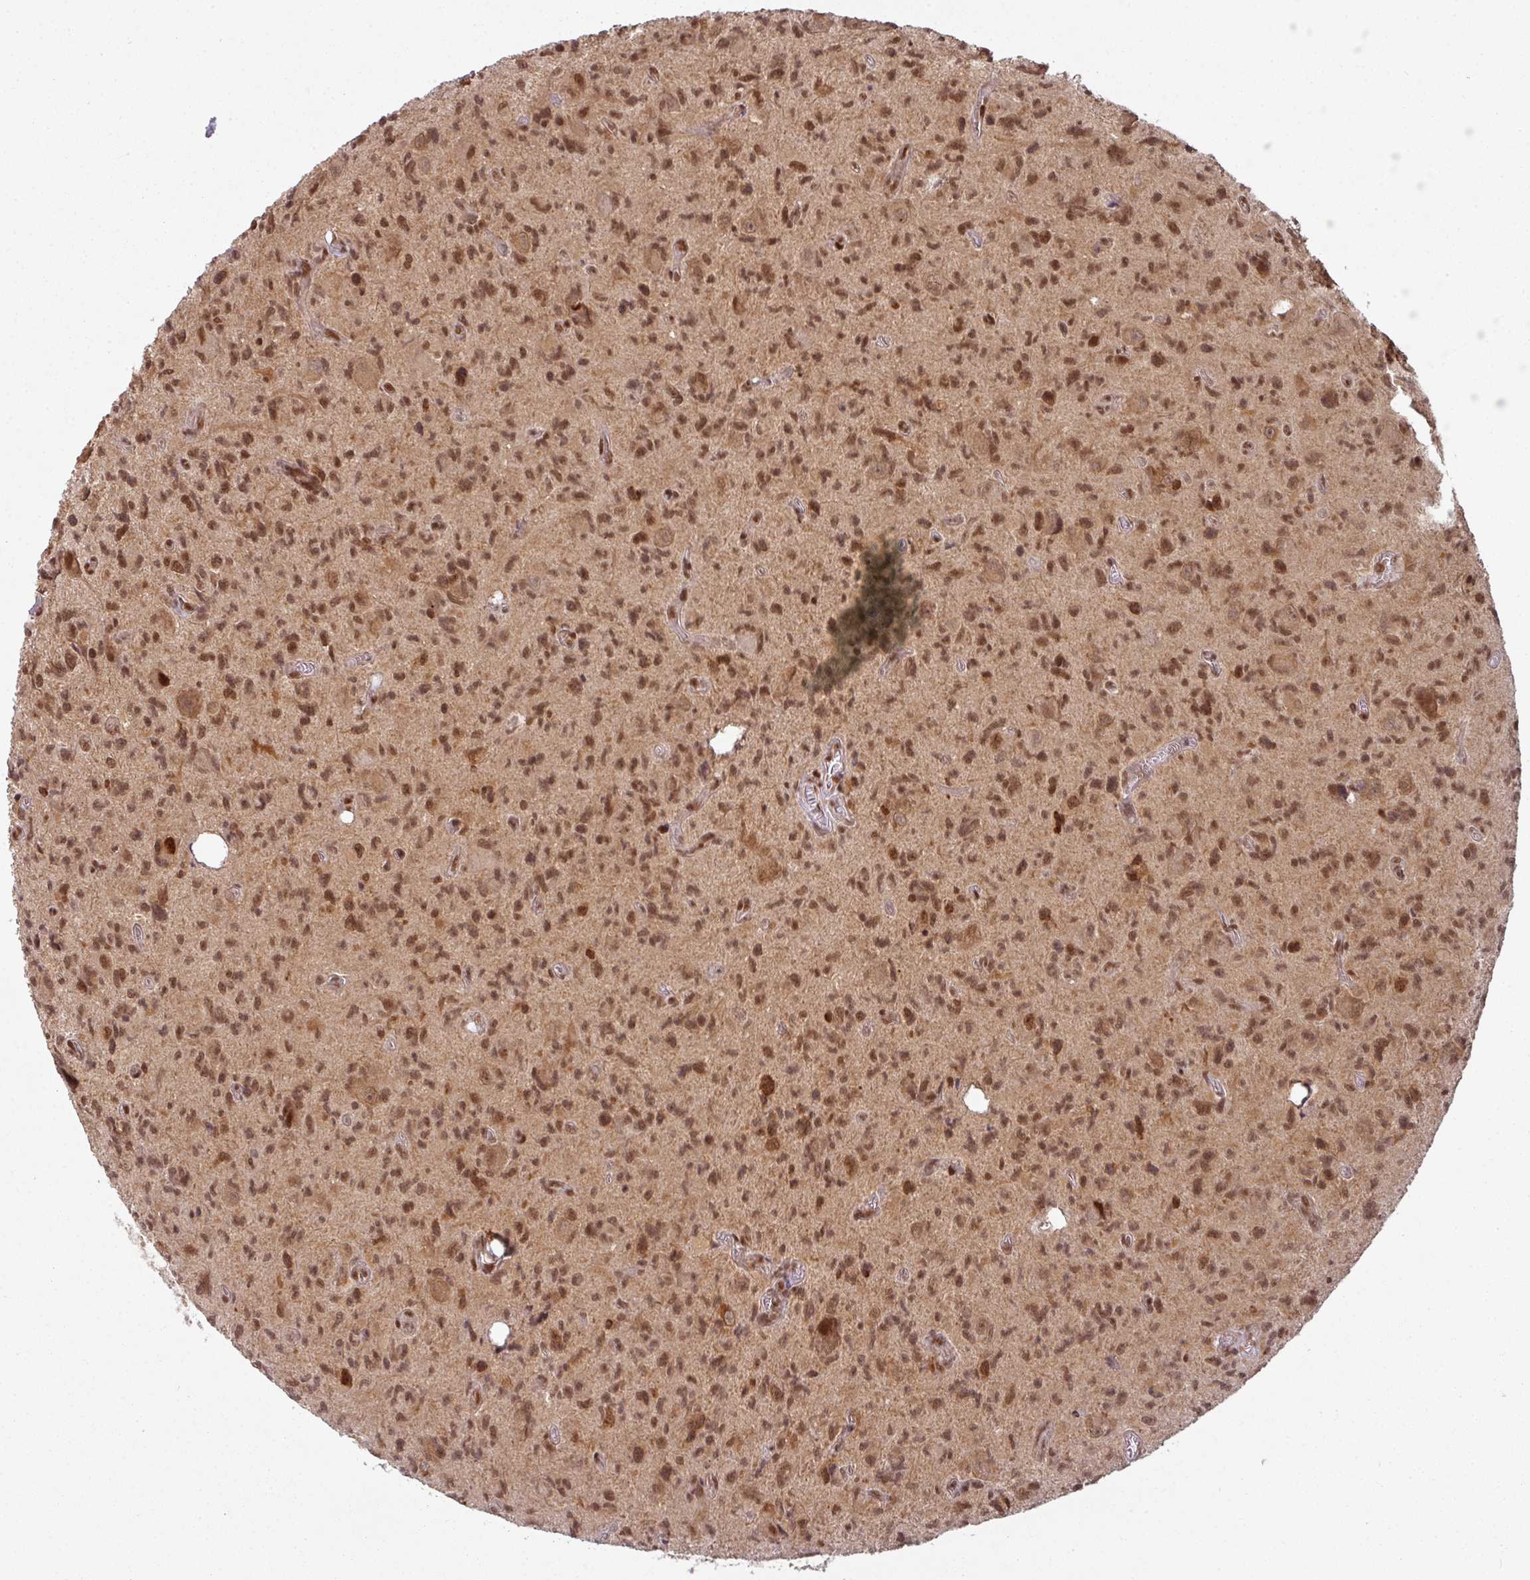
{"staining": {"intensity": "moderate", "quantity": ">75%", "location": "nuclear"}, "tissue": "glioma", "cell_type": "Tumor cells", "image_type": "cancer", "snomed": [{"axis": "morphology", "description": "Glioma, malignant, High grade"}, {"axis": "topography", "description": "Brain"}], "caption": "Immunohistochemistry photomicrograph of human glioma stained for a protein (brown), which demonstrates medium levels of moderate nuclear expression in about >75% of tumor cells.", "gene": "SIK3", "patient": {"sex": "male", "age": 76}}